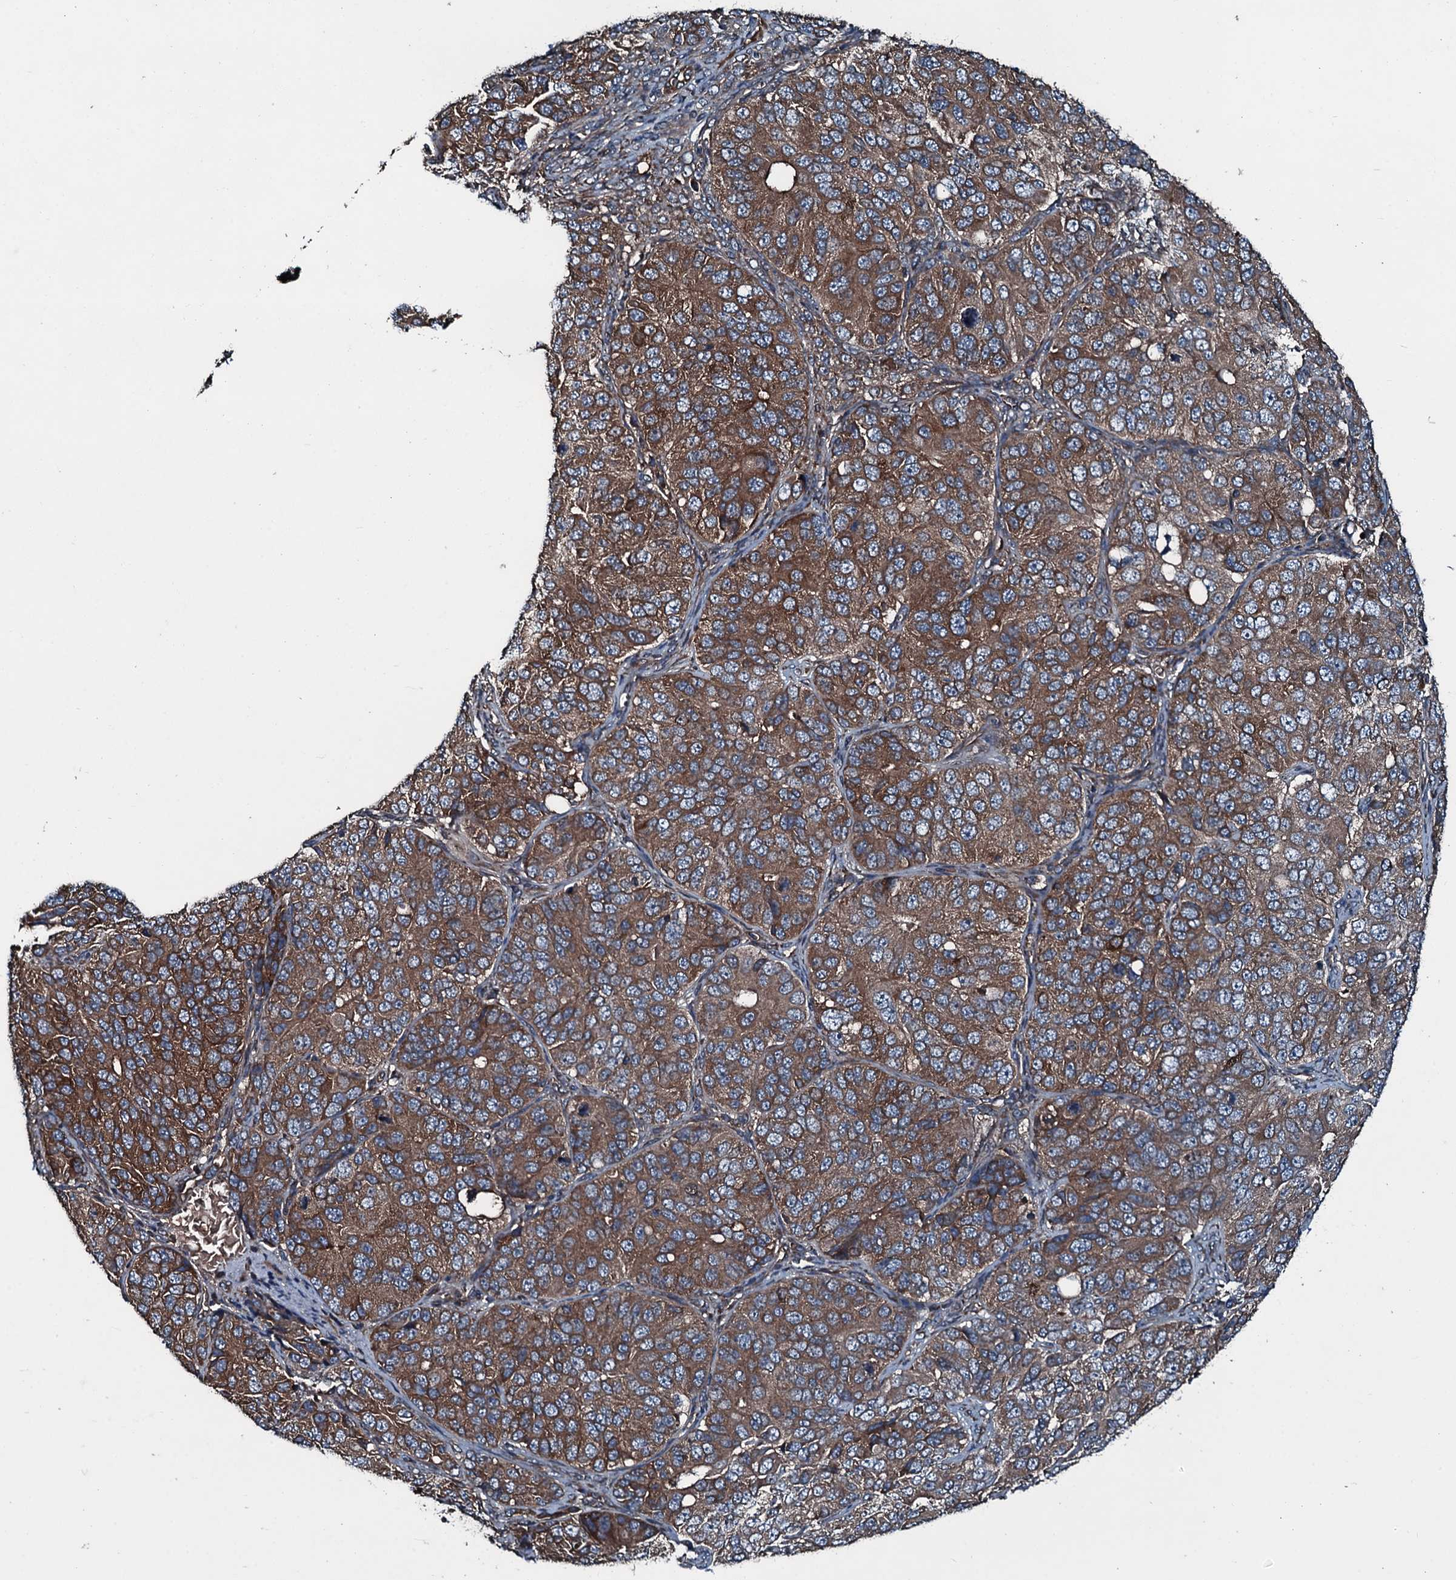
{"staining": {"intensity": "moderate", "quantity": ">75%", "location": "cytoplasmic/membranous"}, "tissue": "ovarian cancer", "cell_type": "Tumor cells", "image_type": "cancer", "snomed": [{"axis": "morphology", "description": "Carcinoma, endometroid"}, {"axis": "topography", "description": "Ovary"}], "caption": "Ovarian cancer (endometroid carcinoma) stained with a protein marker shows moderate staining in tumor cells.", "gene": "AARS1", "patient": {"sex": "female", "age": 51}}